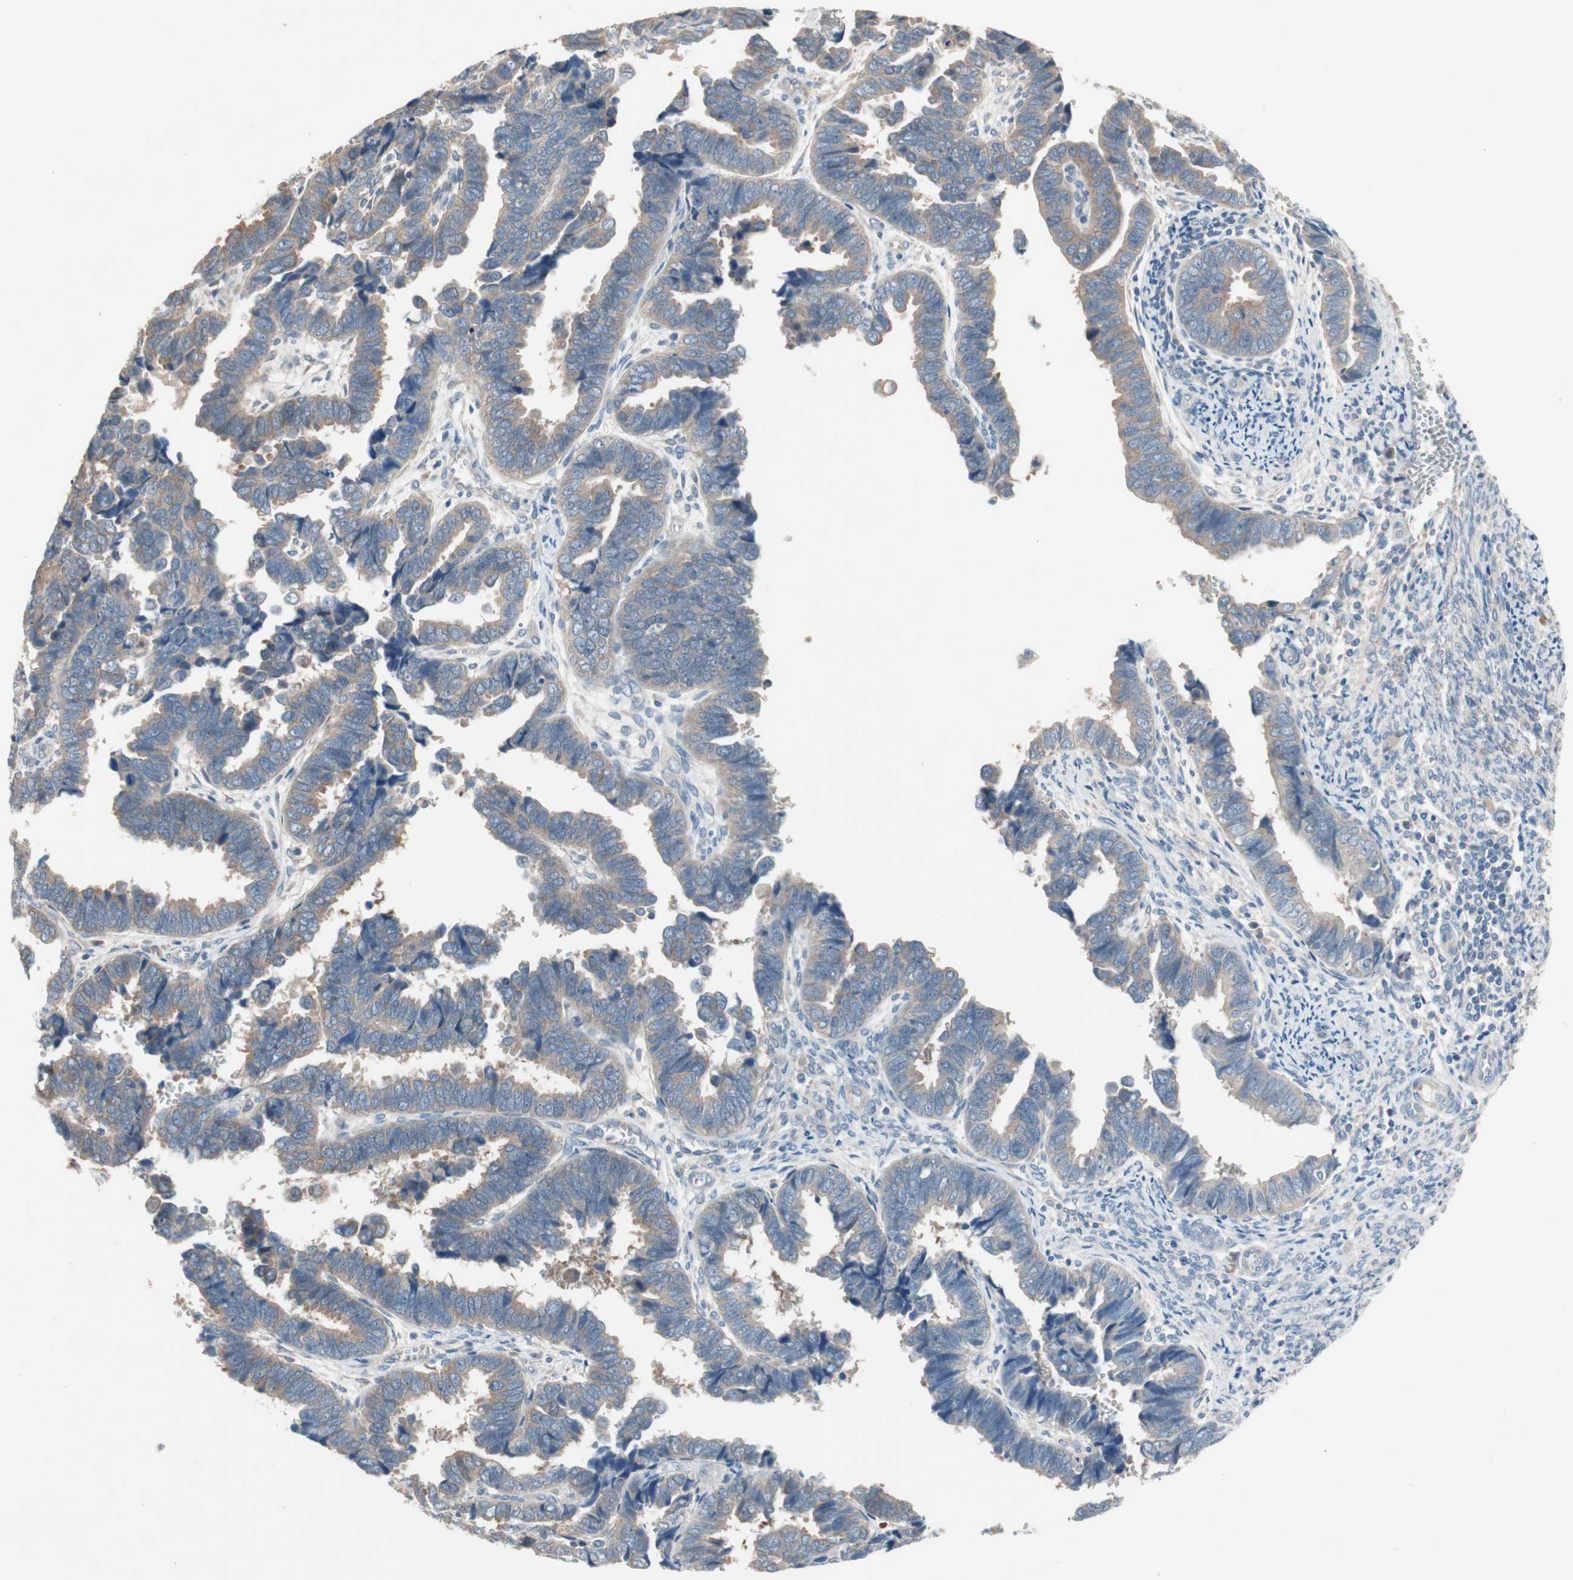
{"staining": {"intensity": "weak", "quantity": "<25%", "location": "cytoplasmic/membranous"}, "tissue": "endometrial cancer", "cell_type": "Tumor cells", "image_type": "cancer", "snomed": [{"axis": "morphology", "description": "Adenocarcinoma, NOS"}, {"axis": "topography", "description": "Endometrium"}], "caption": "An image of adenocarcinoma (endometrial) stained for a protein shows no brown staining in tumor cells.", "gene": "GLUL", "patient": {"sex": "female", "age": 75}}